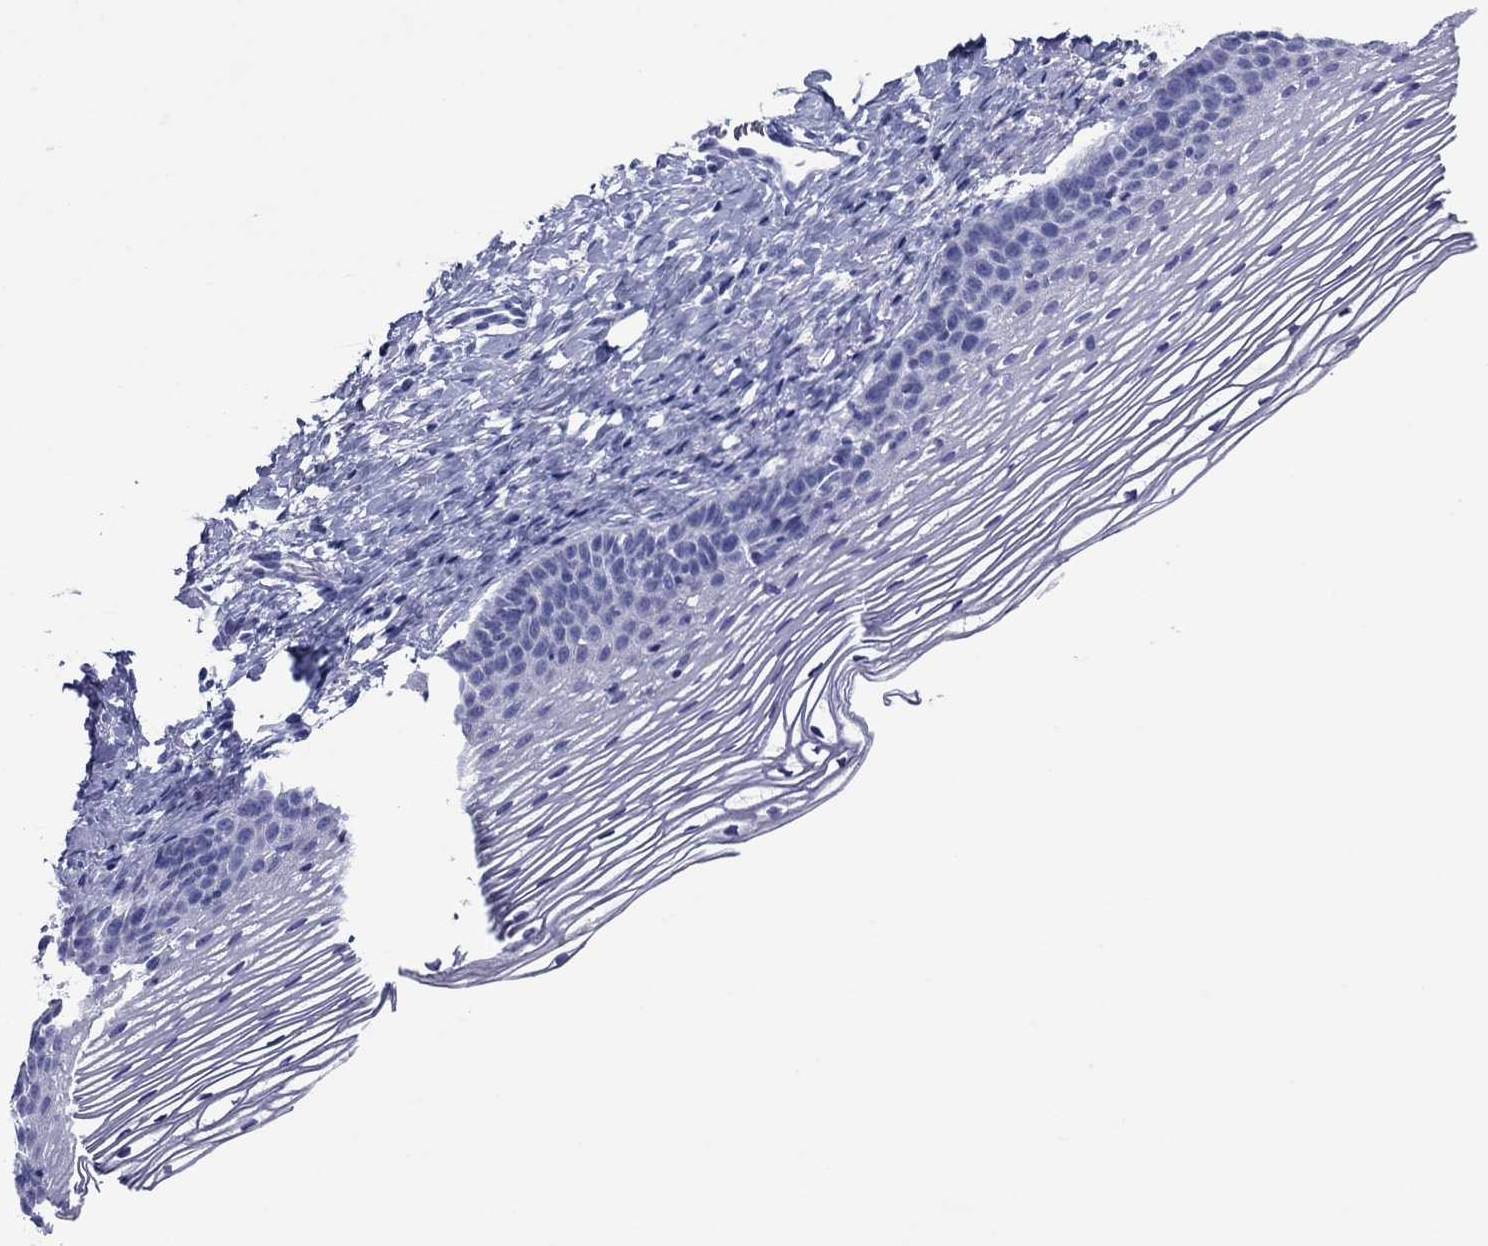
{"staining": {"intensity": "negative", "quantity": "none", "location": "none"}, "tissue": "cervix", "cell_type": "Squamous epithelial cells", "image_type": "normal", "snomed": [{"axis": "morphology", "description": "Normal tissue, NOS"}, {"axis": "topography", "description": "Cervix"}], "caption": "This is an IHC image of benign human cervix. There is no expression in squamous epithelial cells.", "gene": "ATP4A", "patient": {"sex": "female", "age": 39}}